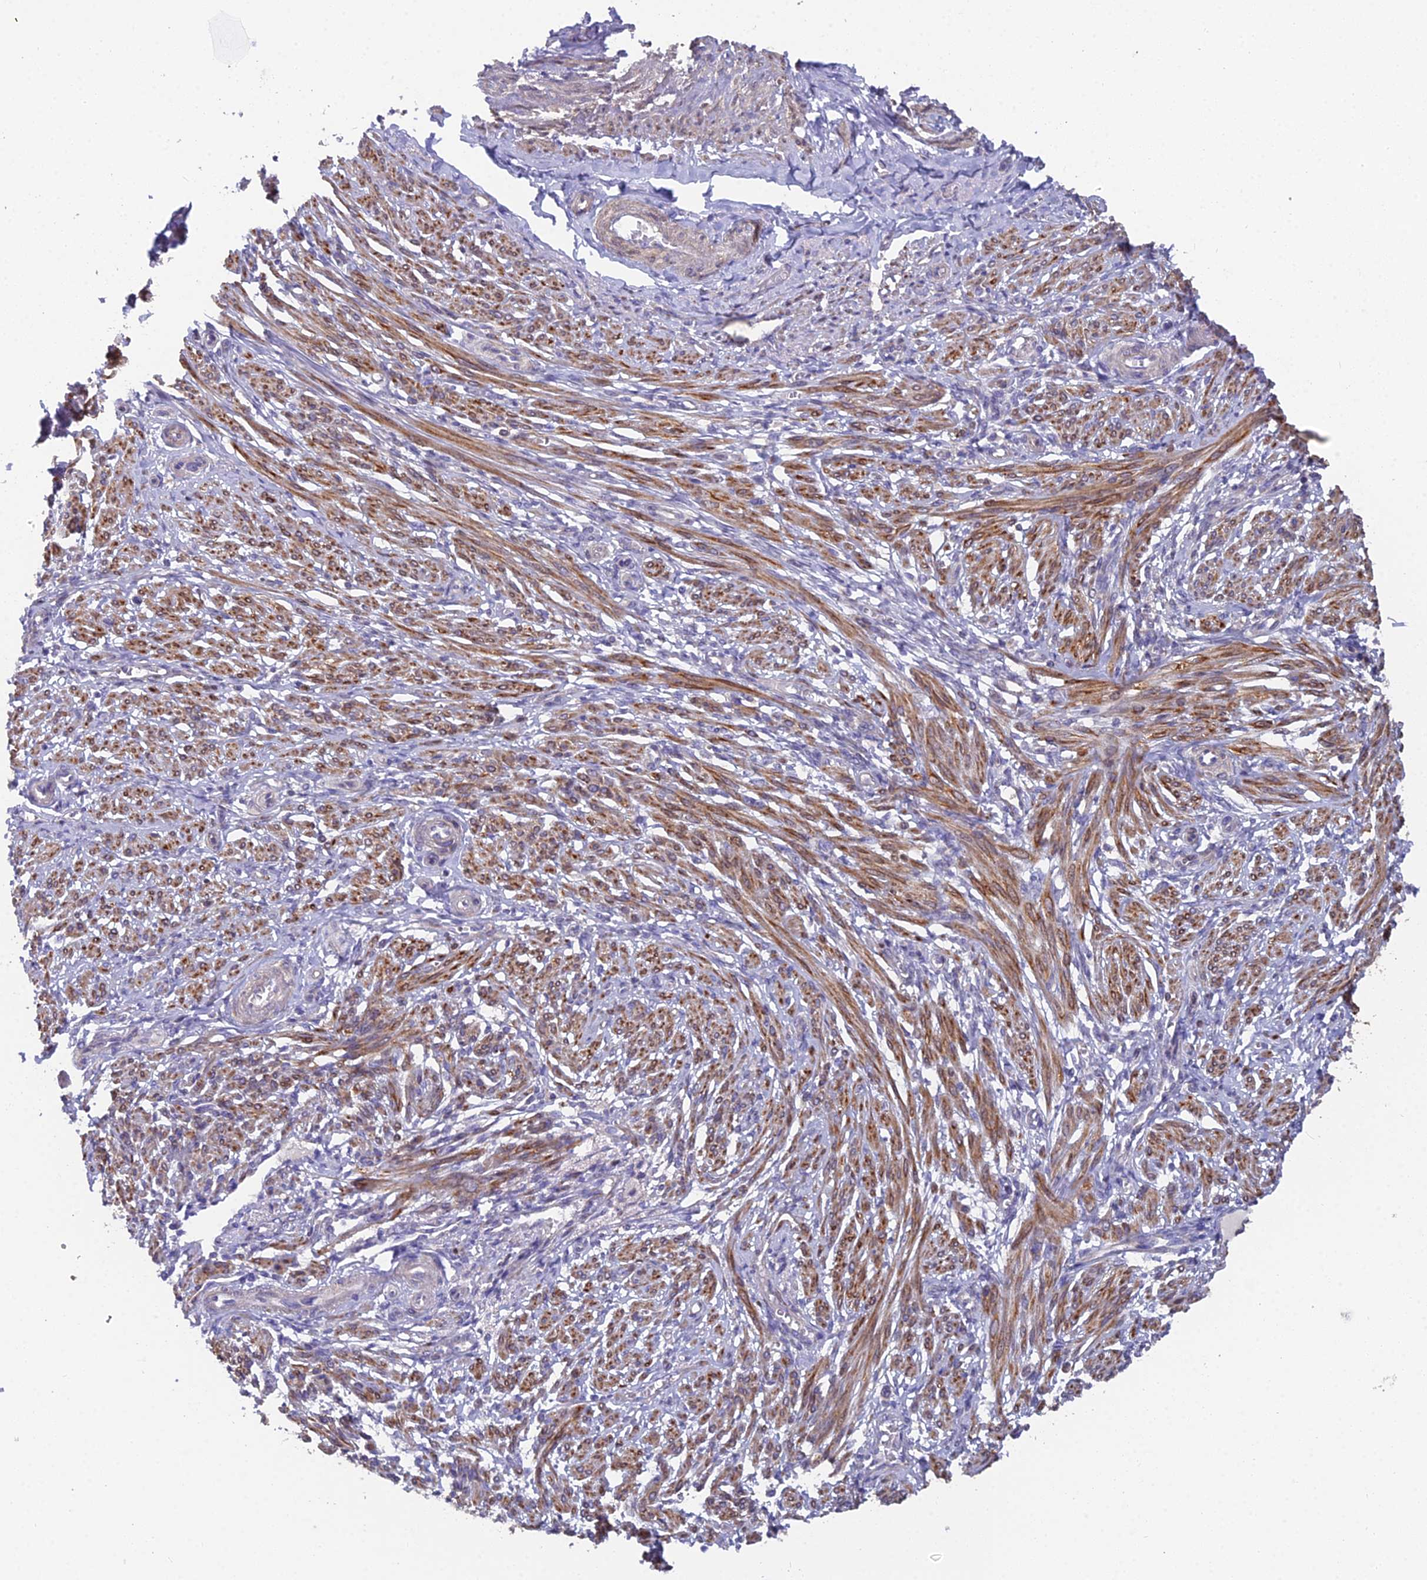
{"staining": {"intensity": "strong", "quantity": "25%-75%", "location": "cytoplasmic/membranous"}, "tissue": "smooth muscle", "cell_type": "Smooth muscle cells", "image_type": "normal", "snomed": [{"axis": "morphology", "description": "Normal tissue, NOS"}, {"axis": "topography", "description": "Smooth muscle"}], "caption": "Immunohistochemistry (IHC) (DAB (3,3'-diaminobenzidine)) staining of normal smooth muscle reveals strong cytoplasmic/membranous protein staining in about 25%-75% of smooth muscle cells.", "gene": "RAB28", "patient": {"sex": "female", "age": 39}}